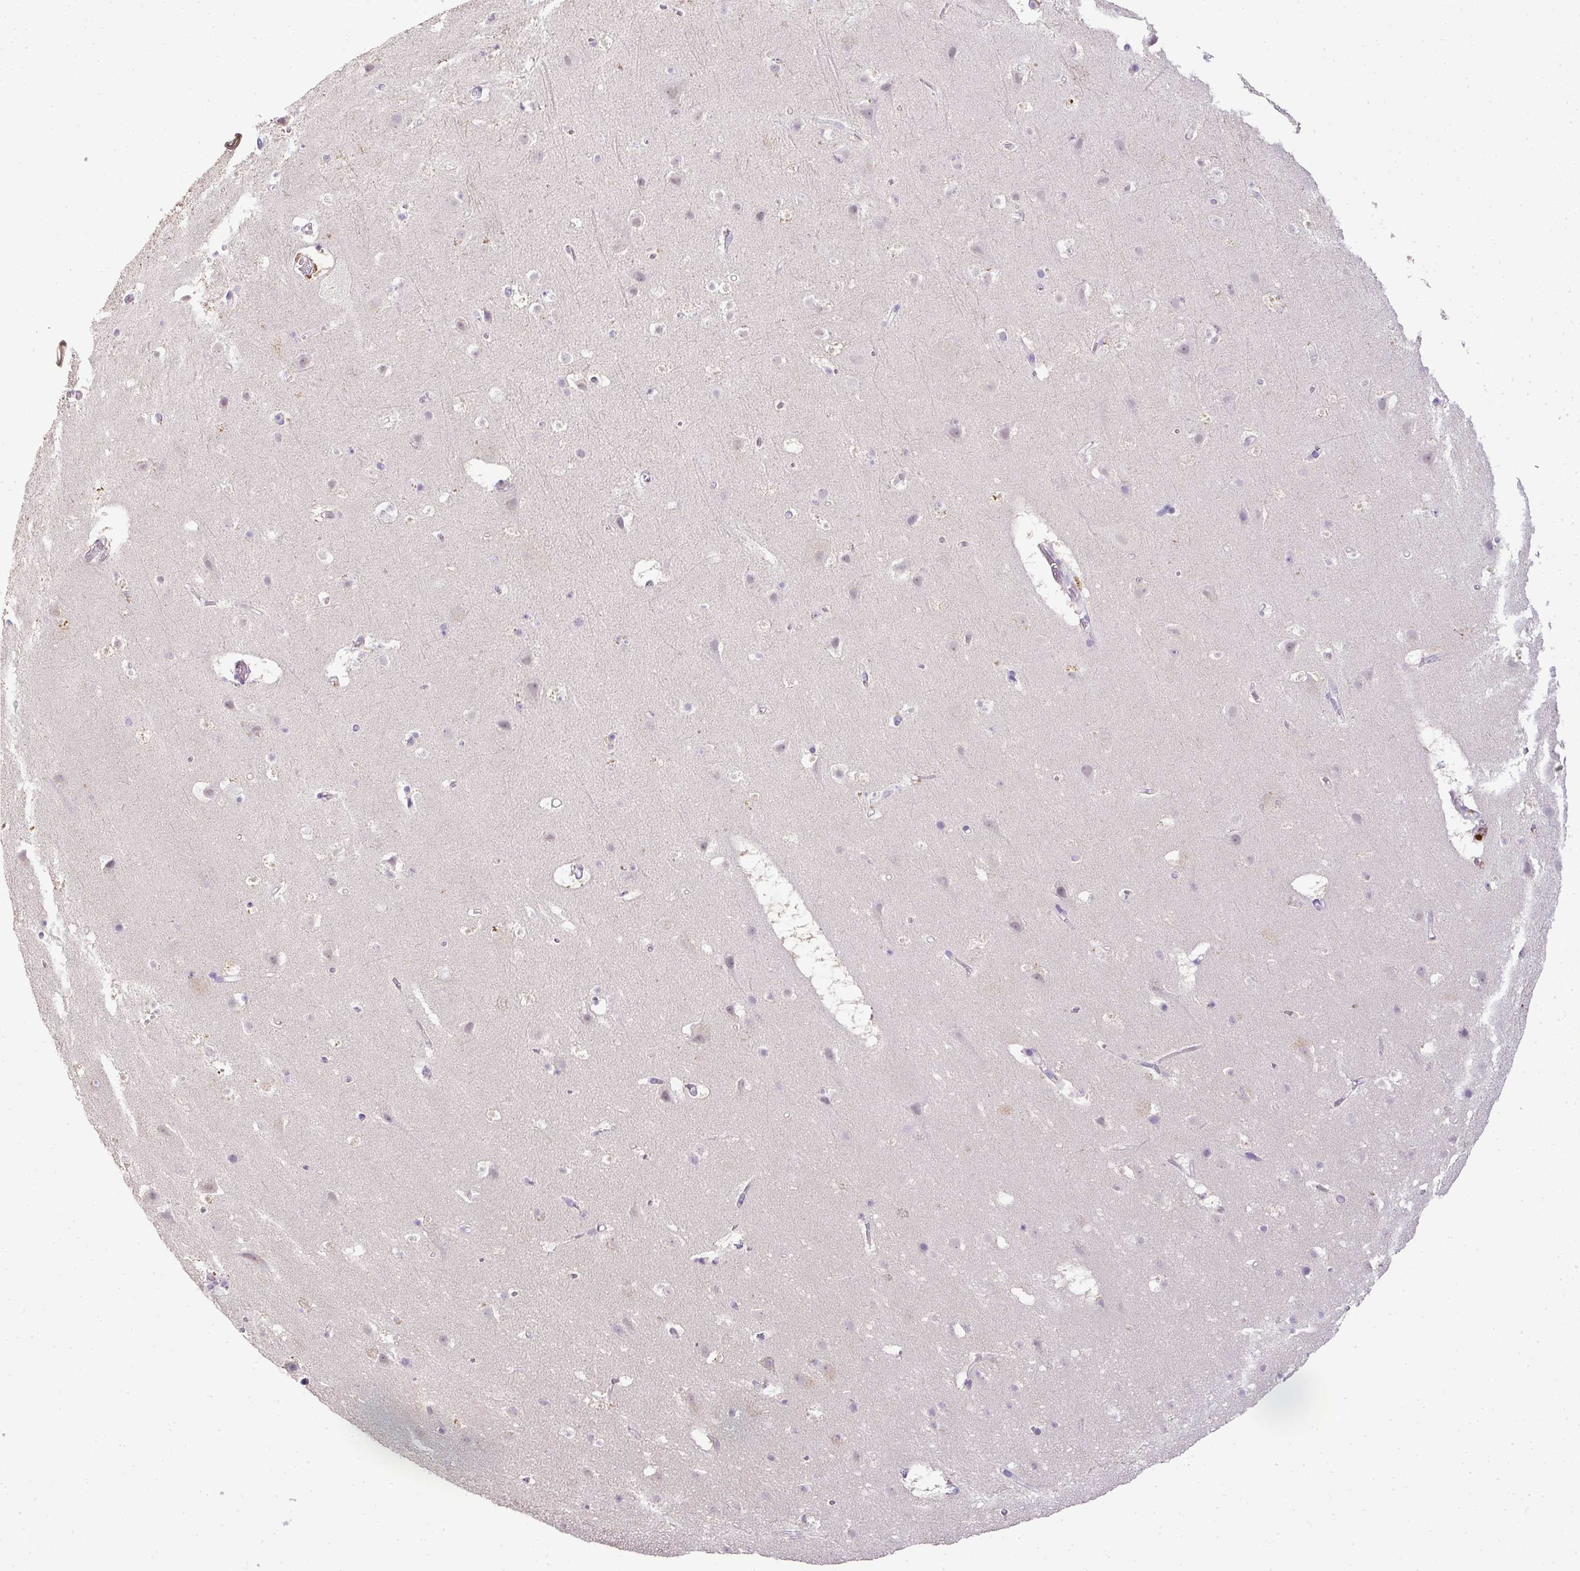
{"staining": {"intensity": "negative", "quantity": "none", "location": "none"}, "tissue": "cerebral cortex", "cell_type": "Endothelial cells", "image_type": "normal", "snomed": [{"axis": "morphology", "description": "Normal tissue, NOS"}, {"axis": "topography", "description": "Cerebral cortex"}], "caption": "The photomicrograph reveals no staining of endothelial cells in unremarkable cerebral cortex. (IHC, brightfield microscopy, high magnification).", "gene": "CMPK1", "patient": {"sex": "female", "age": 42}}